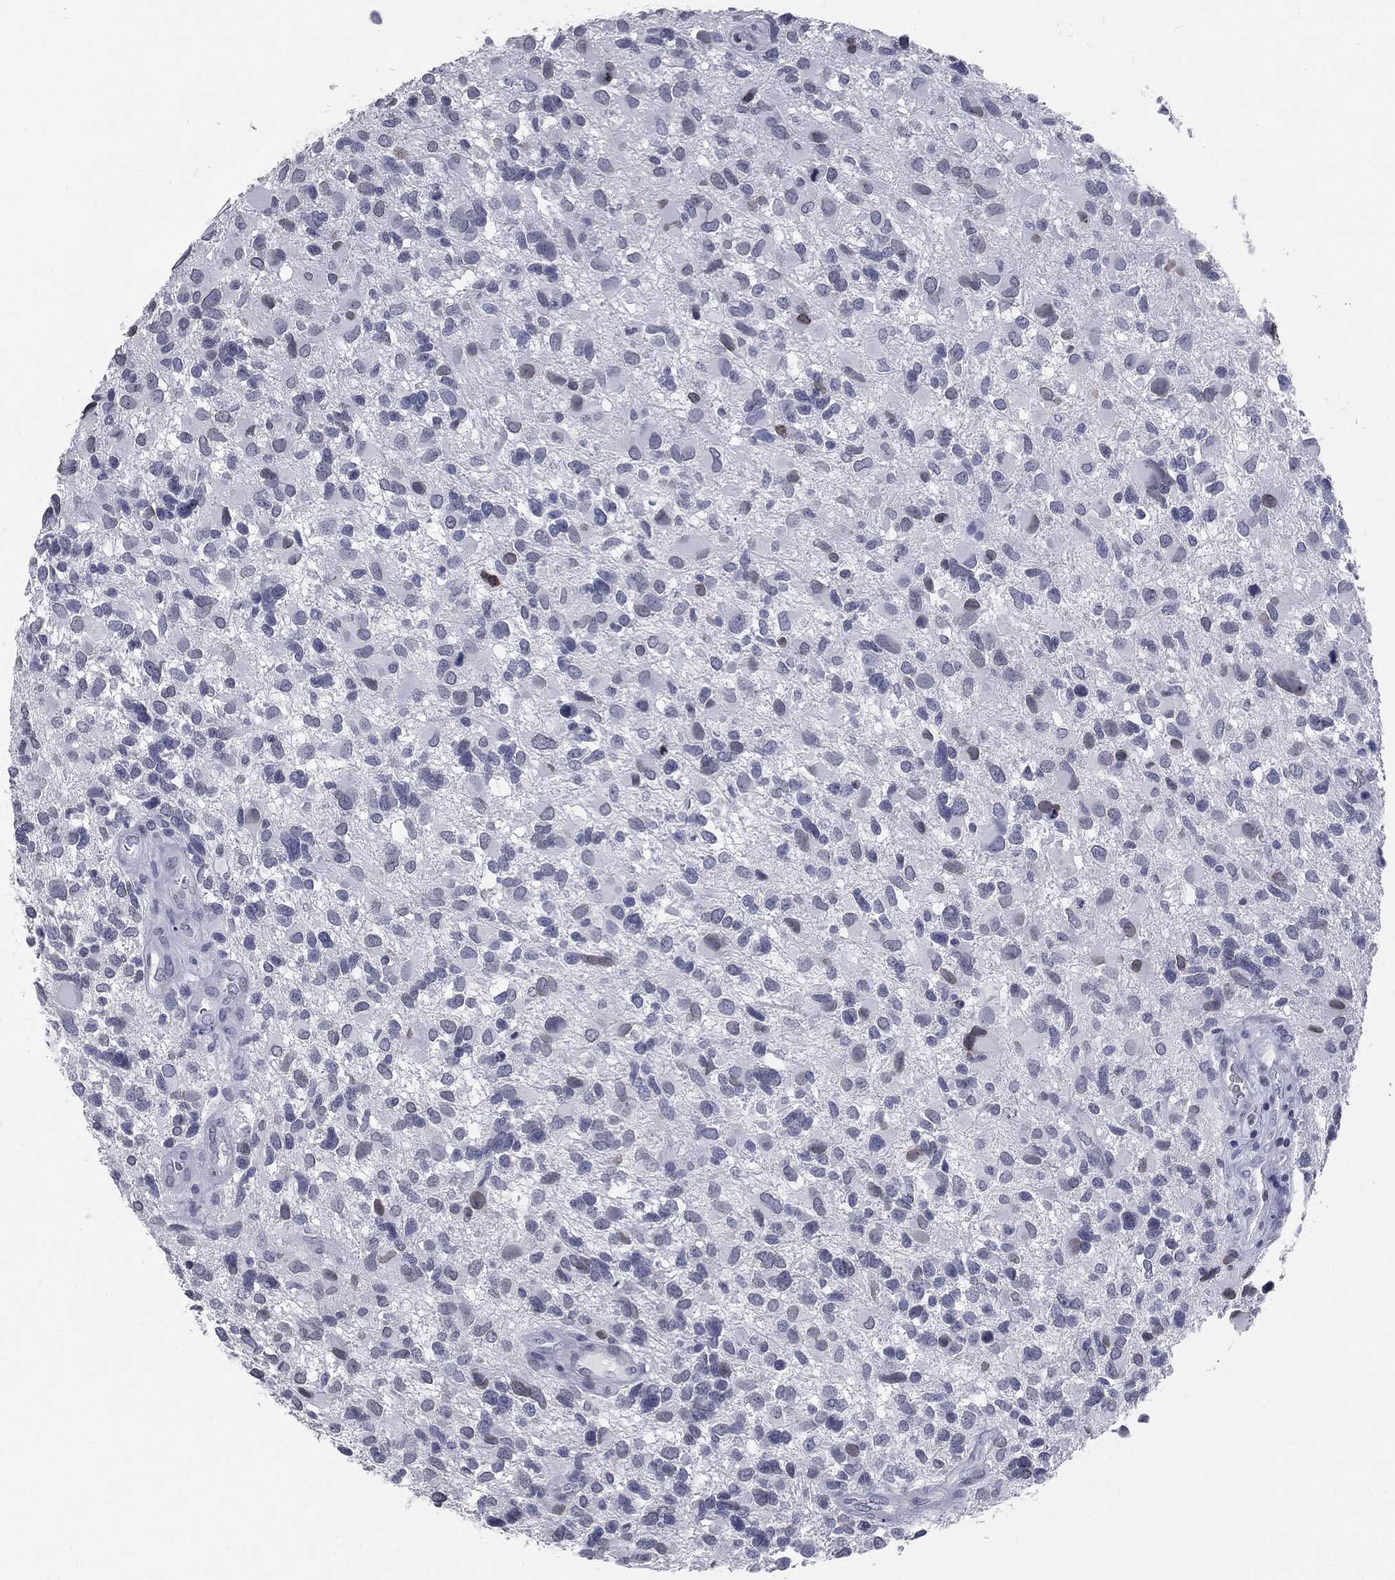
{"staining": {"intensity": "negative", "quantity": "none", "location": "none"}, "tissue": "glioma", "cell_type": "Tumor cells", "image_type": "cancer", "snomed": [{"axis": "morphology", "description": "Glioma, malignant, Low grade"}, {"axis": "topography", "description": "Brain"}], "caption": "Immunohistochemical staining of human glioma displays no significant staining in tumor cells.", "gene": "ALDOB", "patient": {"sex": "female", "age": 32}}